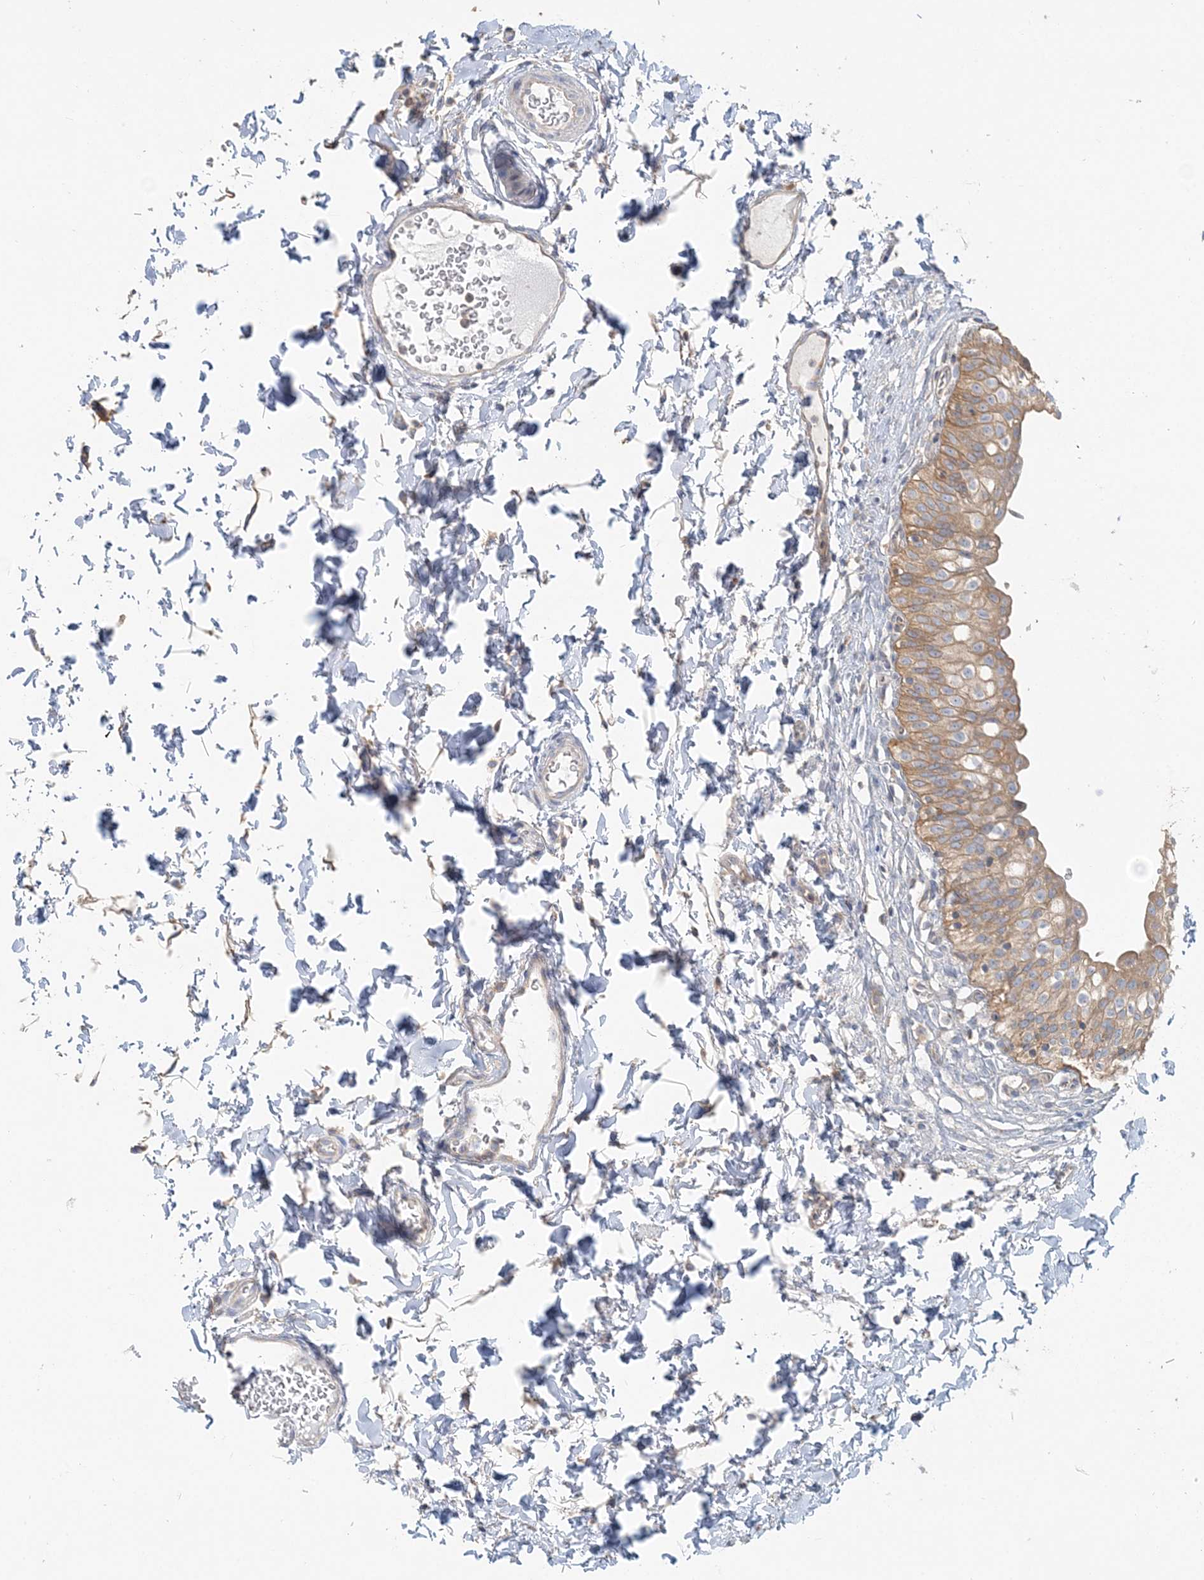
{"staining": {"intensity": "moderate", "quantity": ">75%", "location": "cytoplasmic/membranous"}, "tissue": "urinary bladder", "cell_type": "Urothelial cells", "image_type": "normal", "snomed": [{"axis": "morphology", "description": "Normal tissue, NOS"}, {"axis": "topography", "description": "Urinary bladder"}], "caption": "A high-resolution histopathology image shows immunohistochemistry (IHC) staining of benign urinary bladder, which displays moderate cytoplasmic/membranous expression in about >75% of urothelial cells.", "gene": "TBC1D5", "patient": {"sex": "male", "age": 55}}